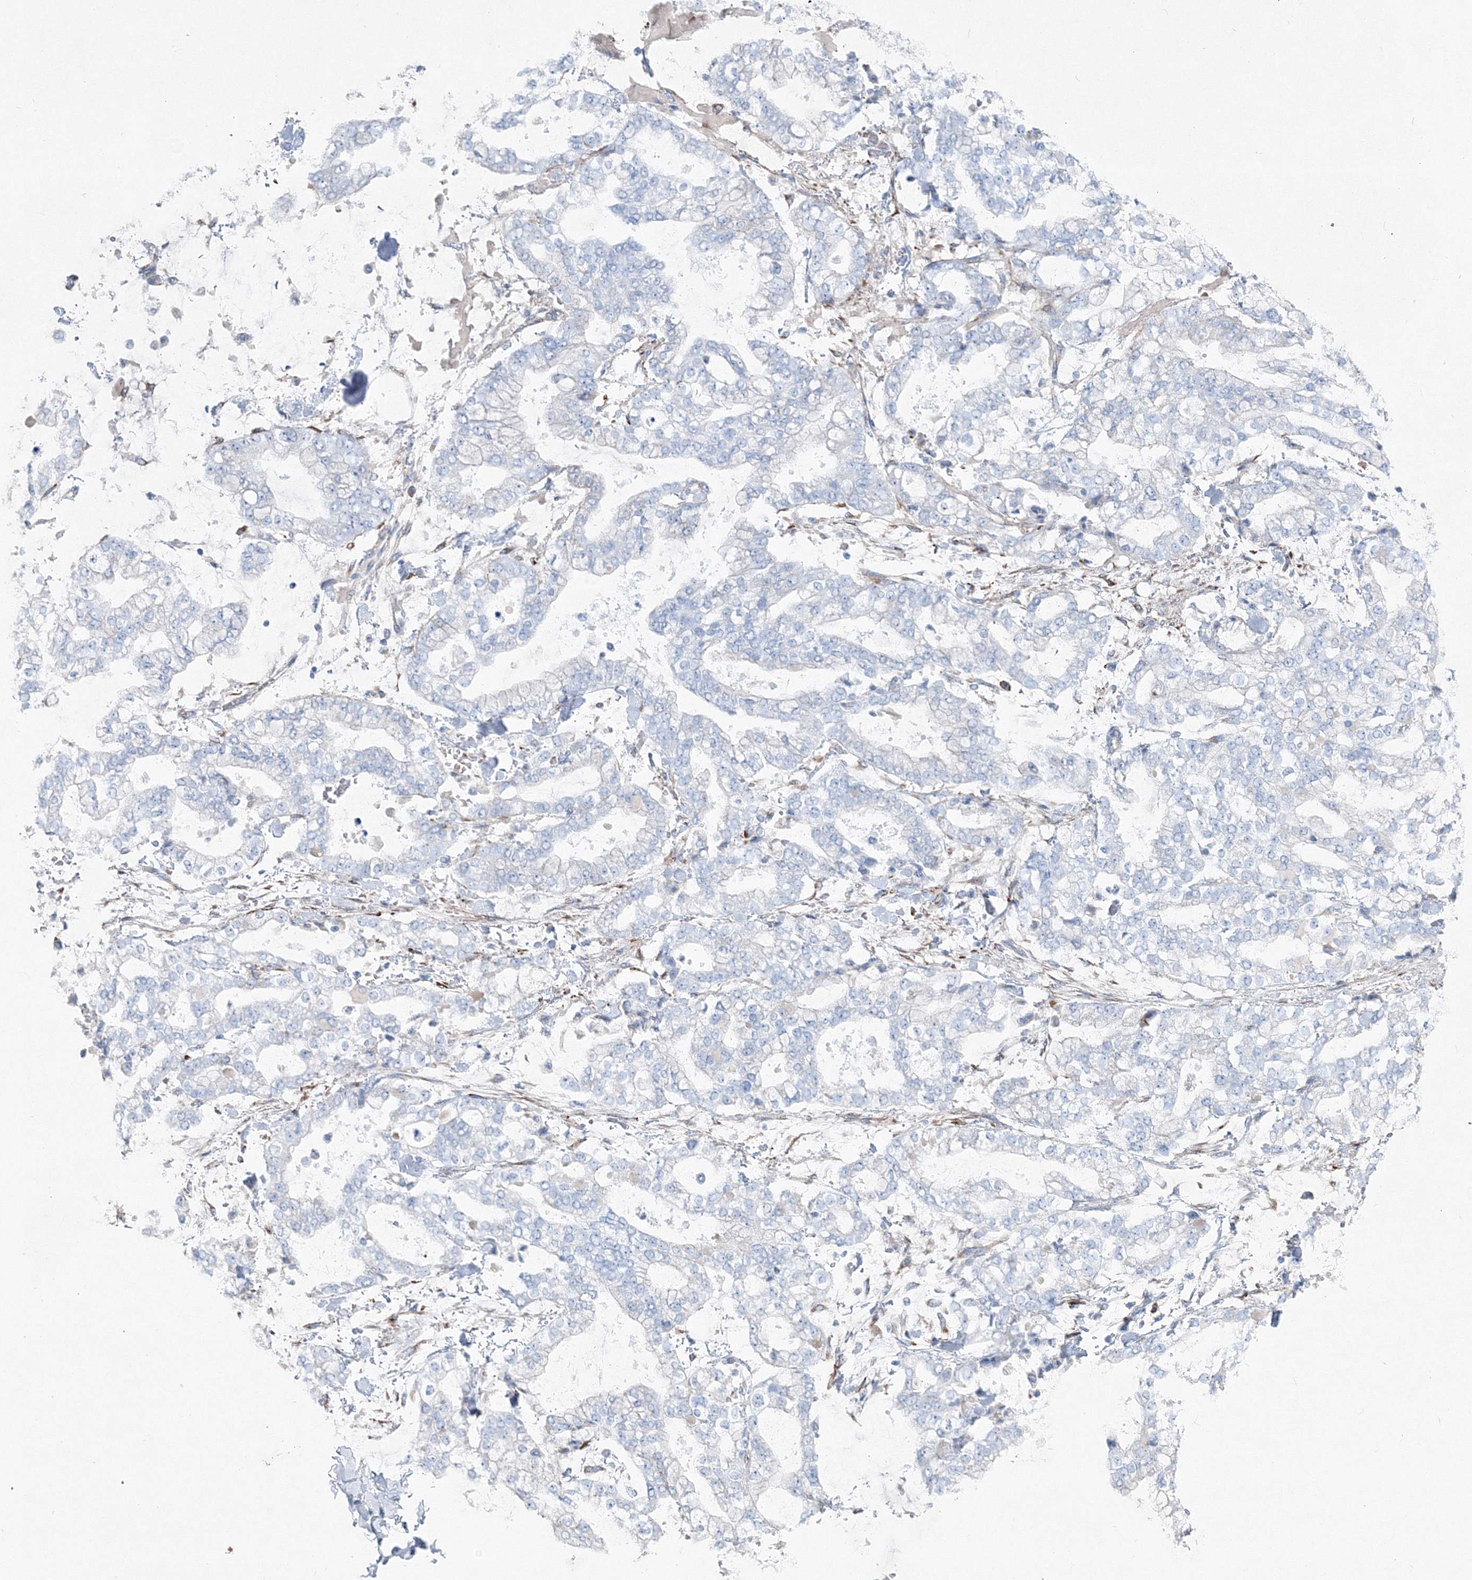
{"staining": {"intensity": "negative", "quantity": "none", "location": "none"}, "tissue": "stomach cancer", "cell_type": "Tumor cells", "image_type": "cancer", "snomed": [{"axis": "morphology", "description": "Normal tissue, NOS"}, {"axis": "morphology", "description": "Adenocarcinoma, NOS"}, {"axis": "topography", "description": "Stomach, upper"}, {"axis": "topography", "description": "Stomach"}], "caption": "Histopathology image shows no protein staining in tumor cells of adenocarcinoma (stomach) tissue.", "gene": "RCN1", "patient": {"sex": "male", "age": 76}}